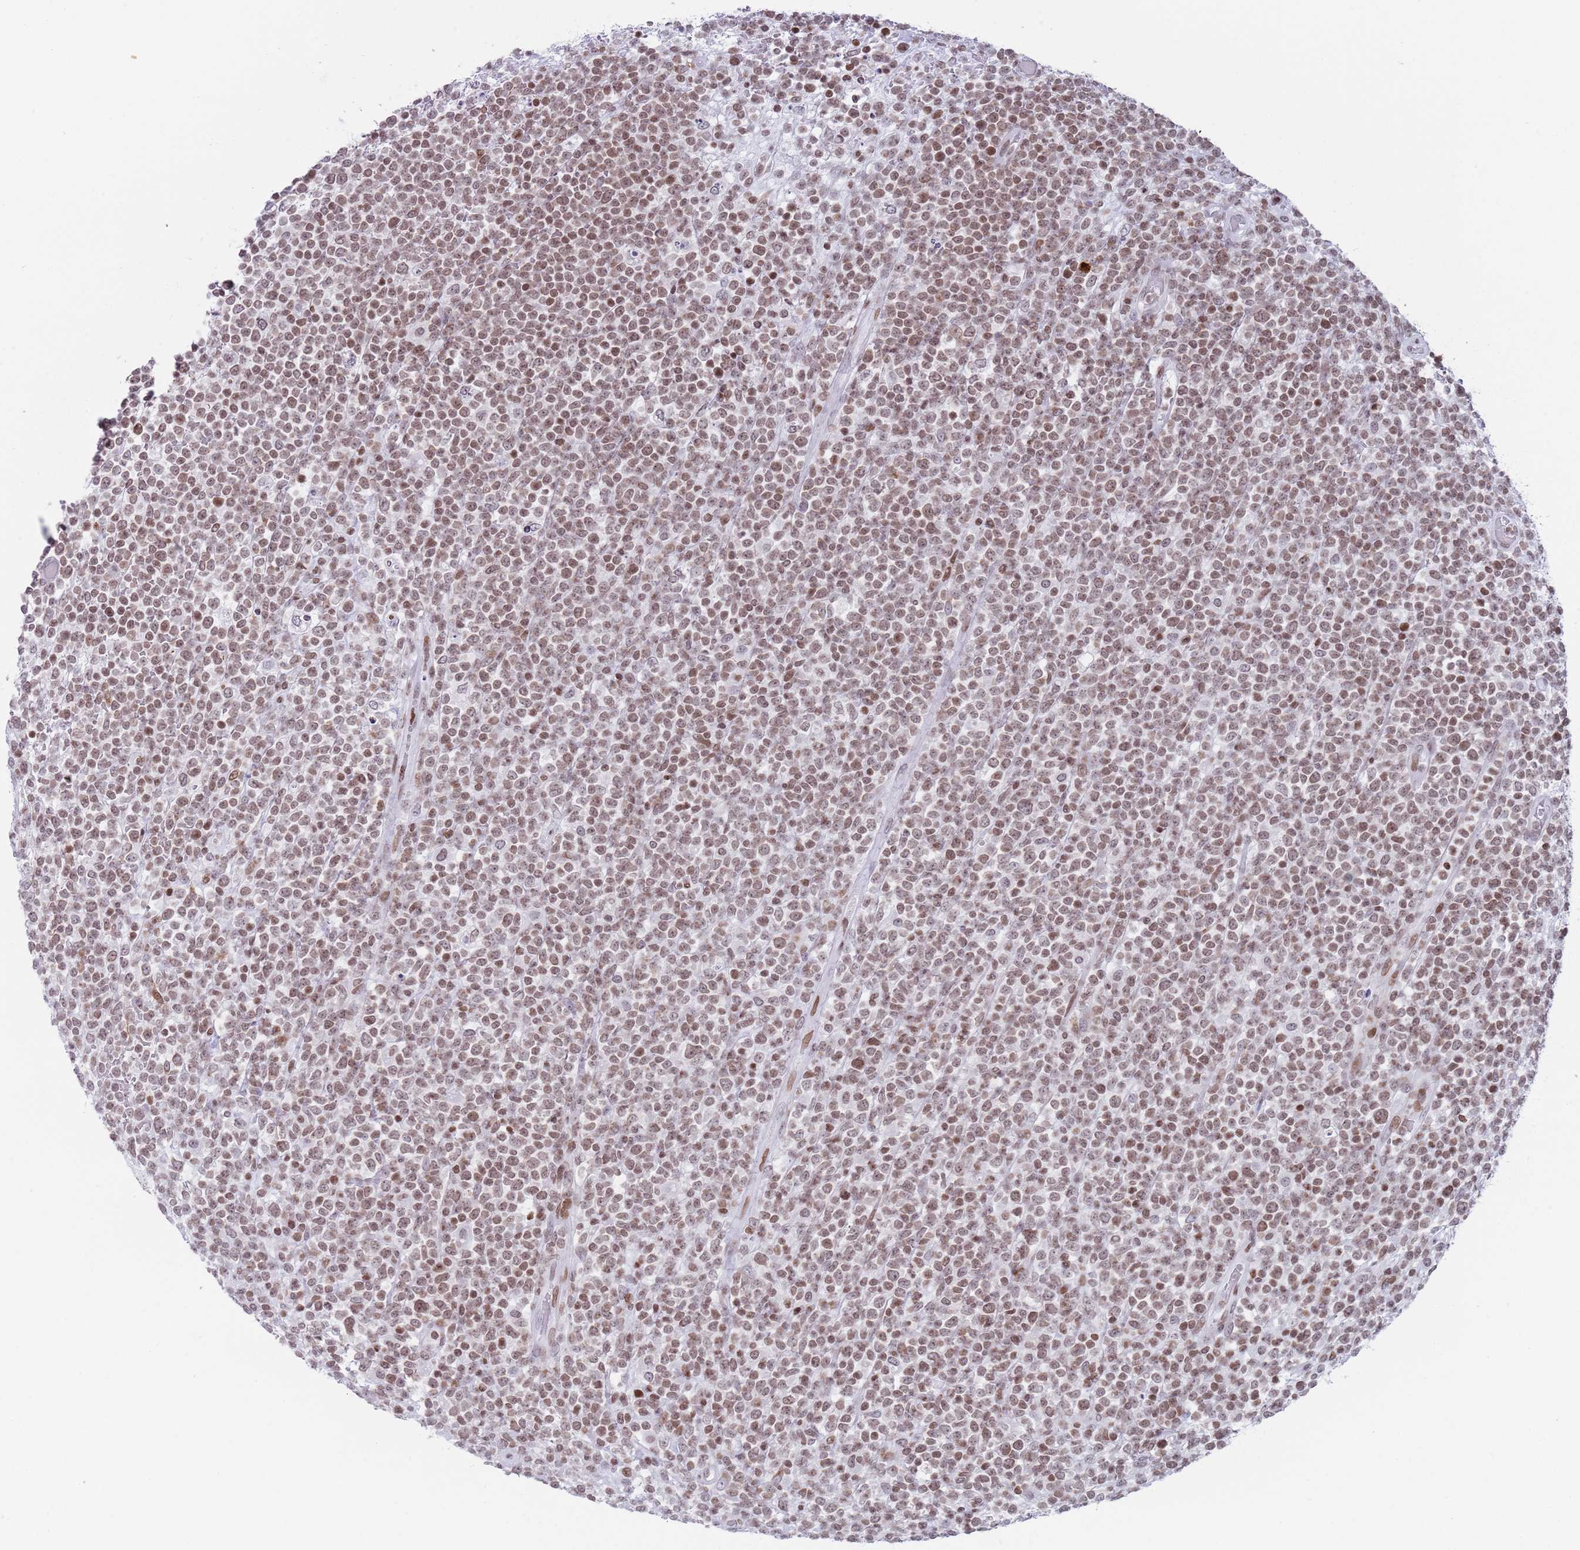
{"staining": {"intensity": "moderate", "quantity": ">75%", "location": "nuclear"}, "tissue": "lymphoma", "cell_type": "Tumor cells", "image_type": "cancer", "snomed": [{"axis": "morphology", "description": "Malignant lymphoma, non-Hodgkin's type, High grade"}, {"axis": "topography", "description": "Colon"}], "caption": "An image of human lymphoma stained for a protein exhibits moderate nuclear brown staining in tumor cells.", "gene": "HDAC8", "patient": {"sex": "female", "age": 53}}